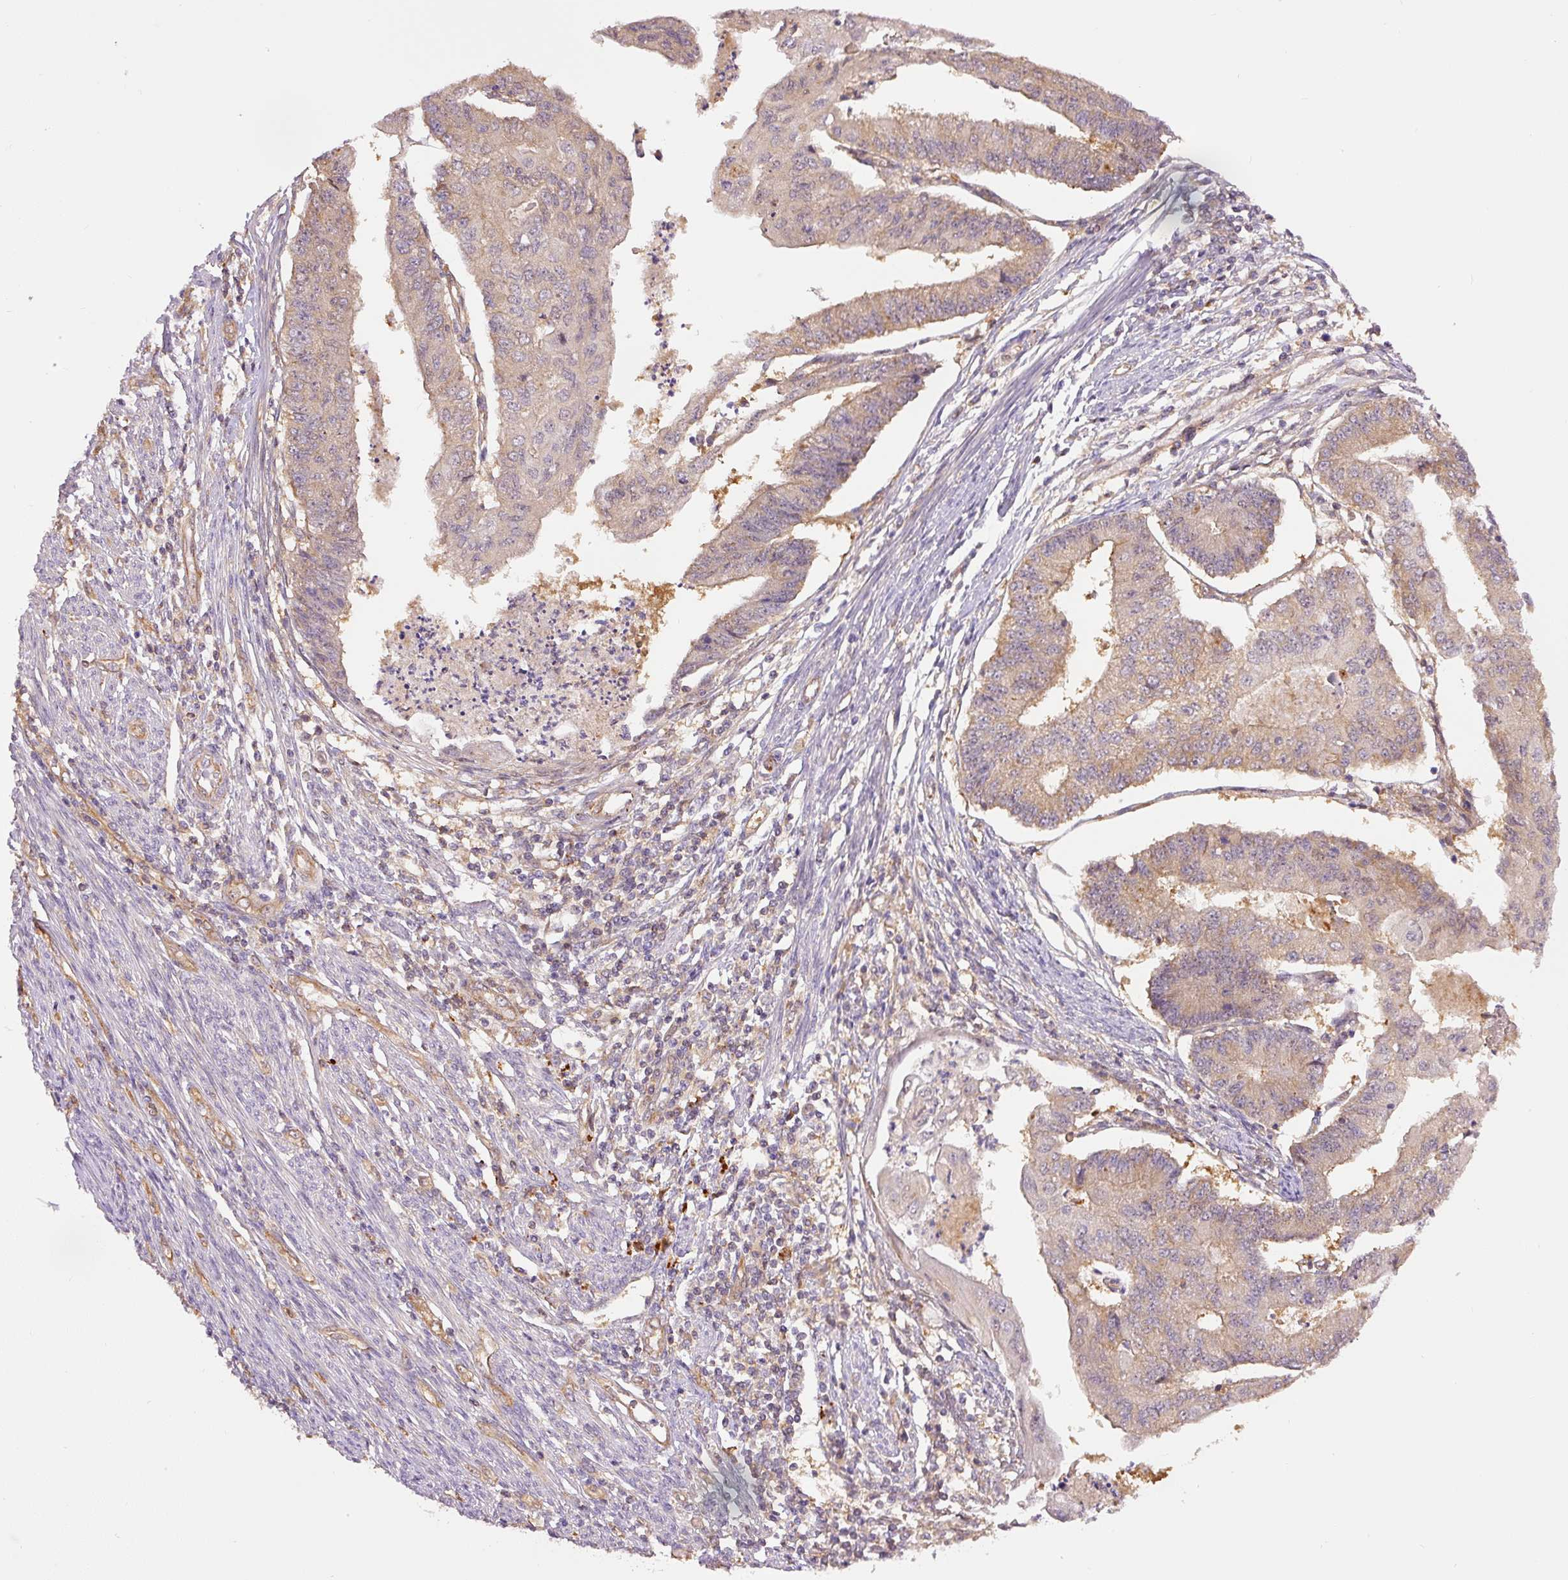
{"staining": {"intensity": "weak", "quantity": ">75%", "location": "cytoplasmic/membranous"}, "tissue": "endometrial cancer", "cell_type": "Tumor cells", "image_type": "cancer", "snomed": [{"axis": "morphology", "description": "Adenocarcinoma, NOS"}, {"axis": "topography", "description": "Endometrium"}], "caption": "Immunohistochemical staining of human endometrial cancer exhibits low levels of weak cytoplasmic/membranous protein expression in about >75% of tumor cells.", "gene": "PCK2", "patient": {"sex": "female", "age": 56}}